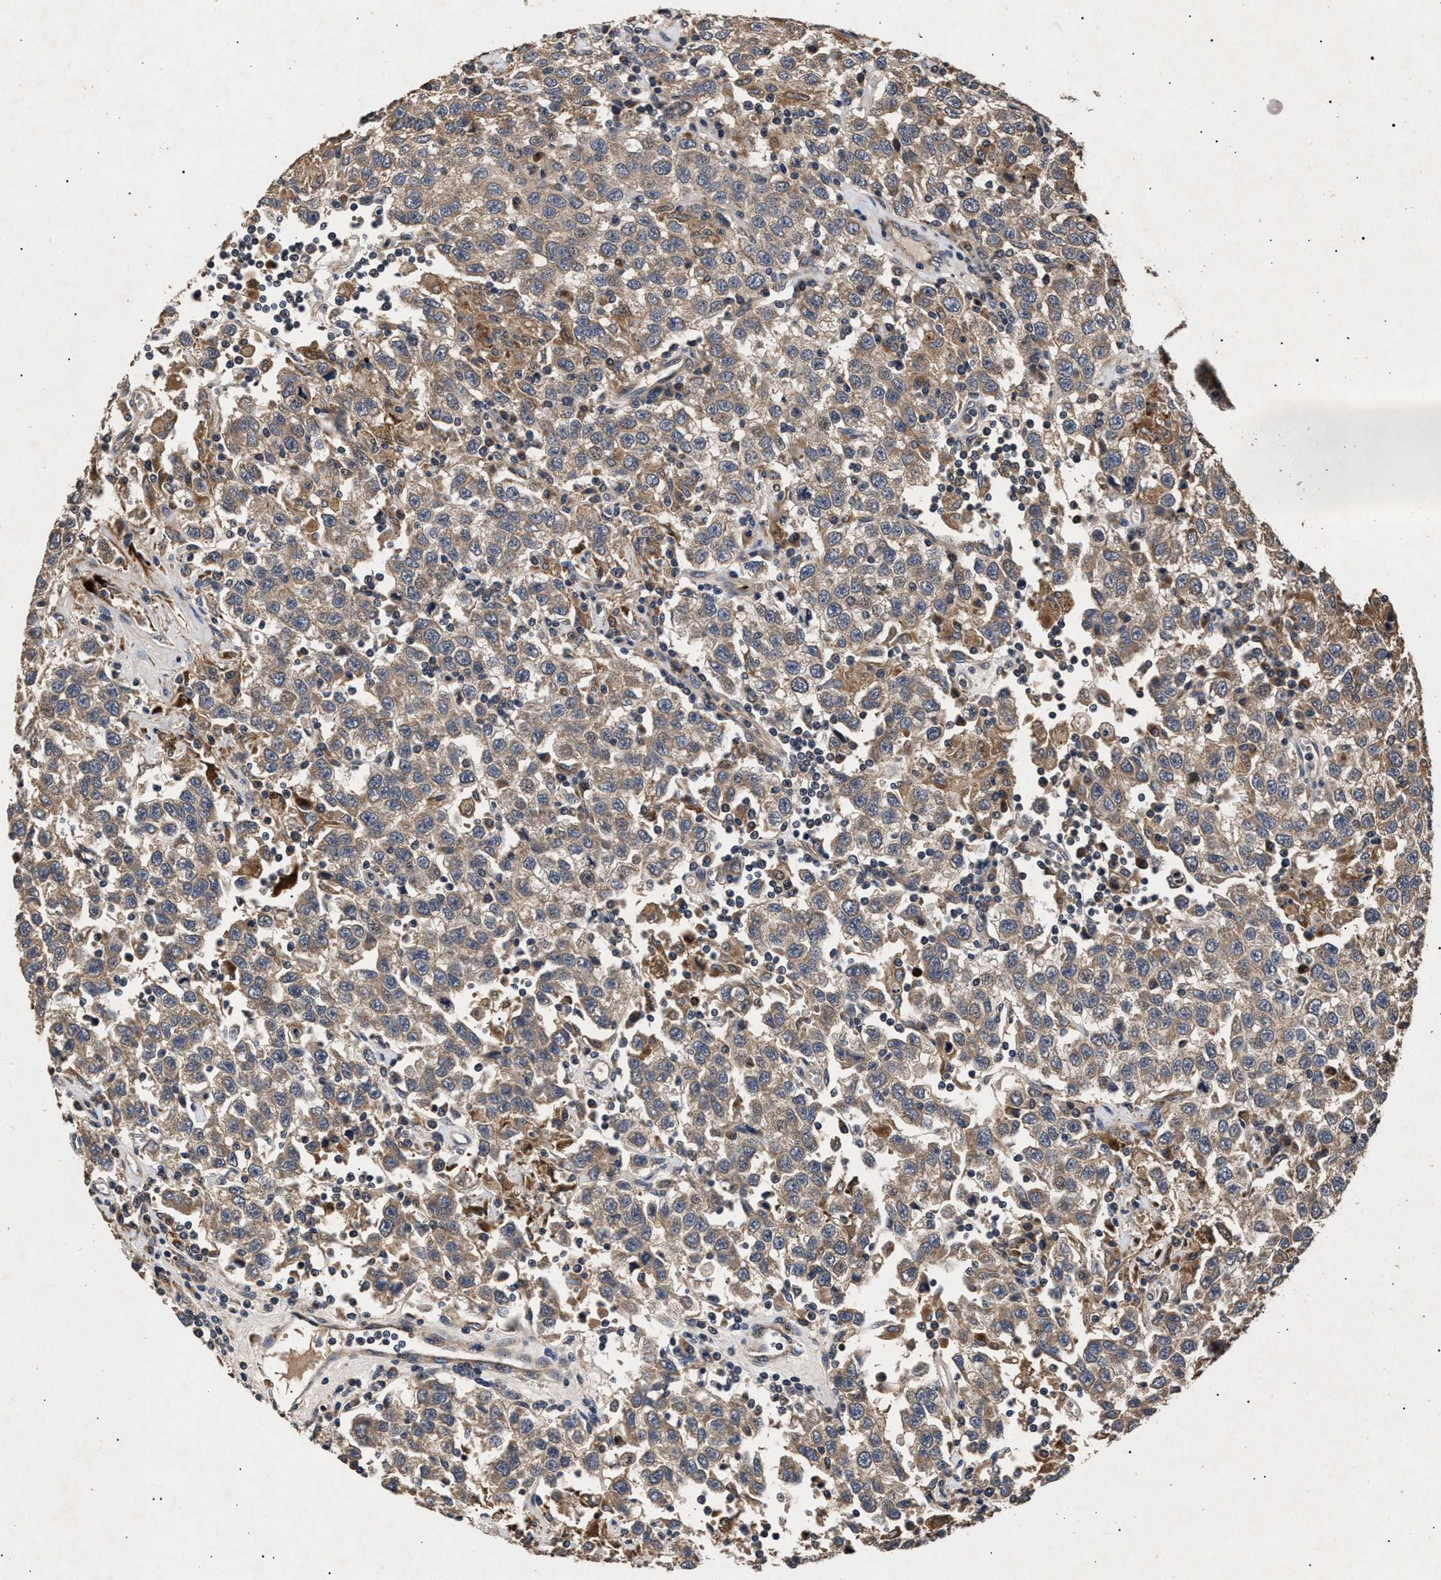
{"staining": {"intensity": "moderate", "quantity": ">75%", "location": "cytoplasmic/membranous"}, "tissue": "testis cancer", "cell_type": "Tumor cells", "image_type": "cancer", "snomed": [{"axis": "morphology", "description": "Seminoma, NOS"}, {"axis": "topography", "description": "Testis"}], "caption": "This image exhibits seminoma (testis) stained with immunohistochemistry (IHC) to label a protein in brown. The cytoplasmic/membranous of tumor cells show moderate positivity for the protein. Nuclei are counter-stained blue.", "gene": "ITGB5", "patient": {"sex": "male", "age": 41}}